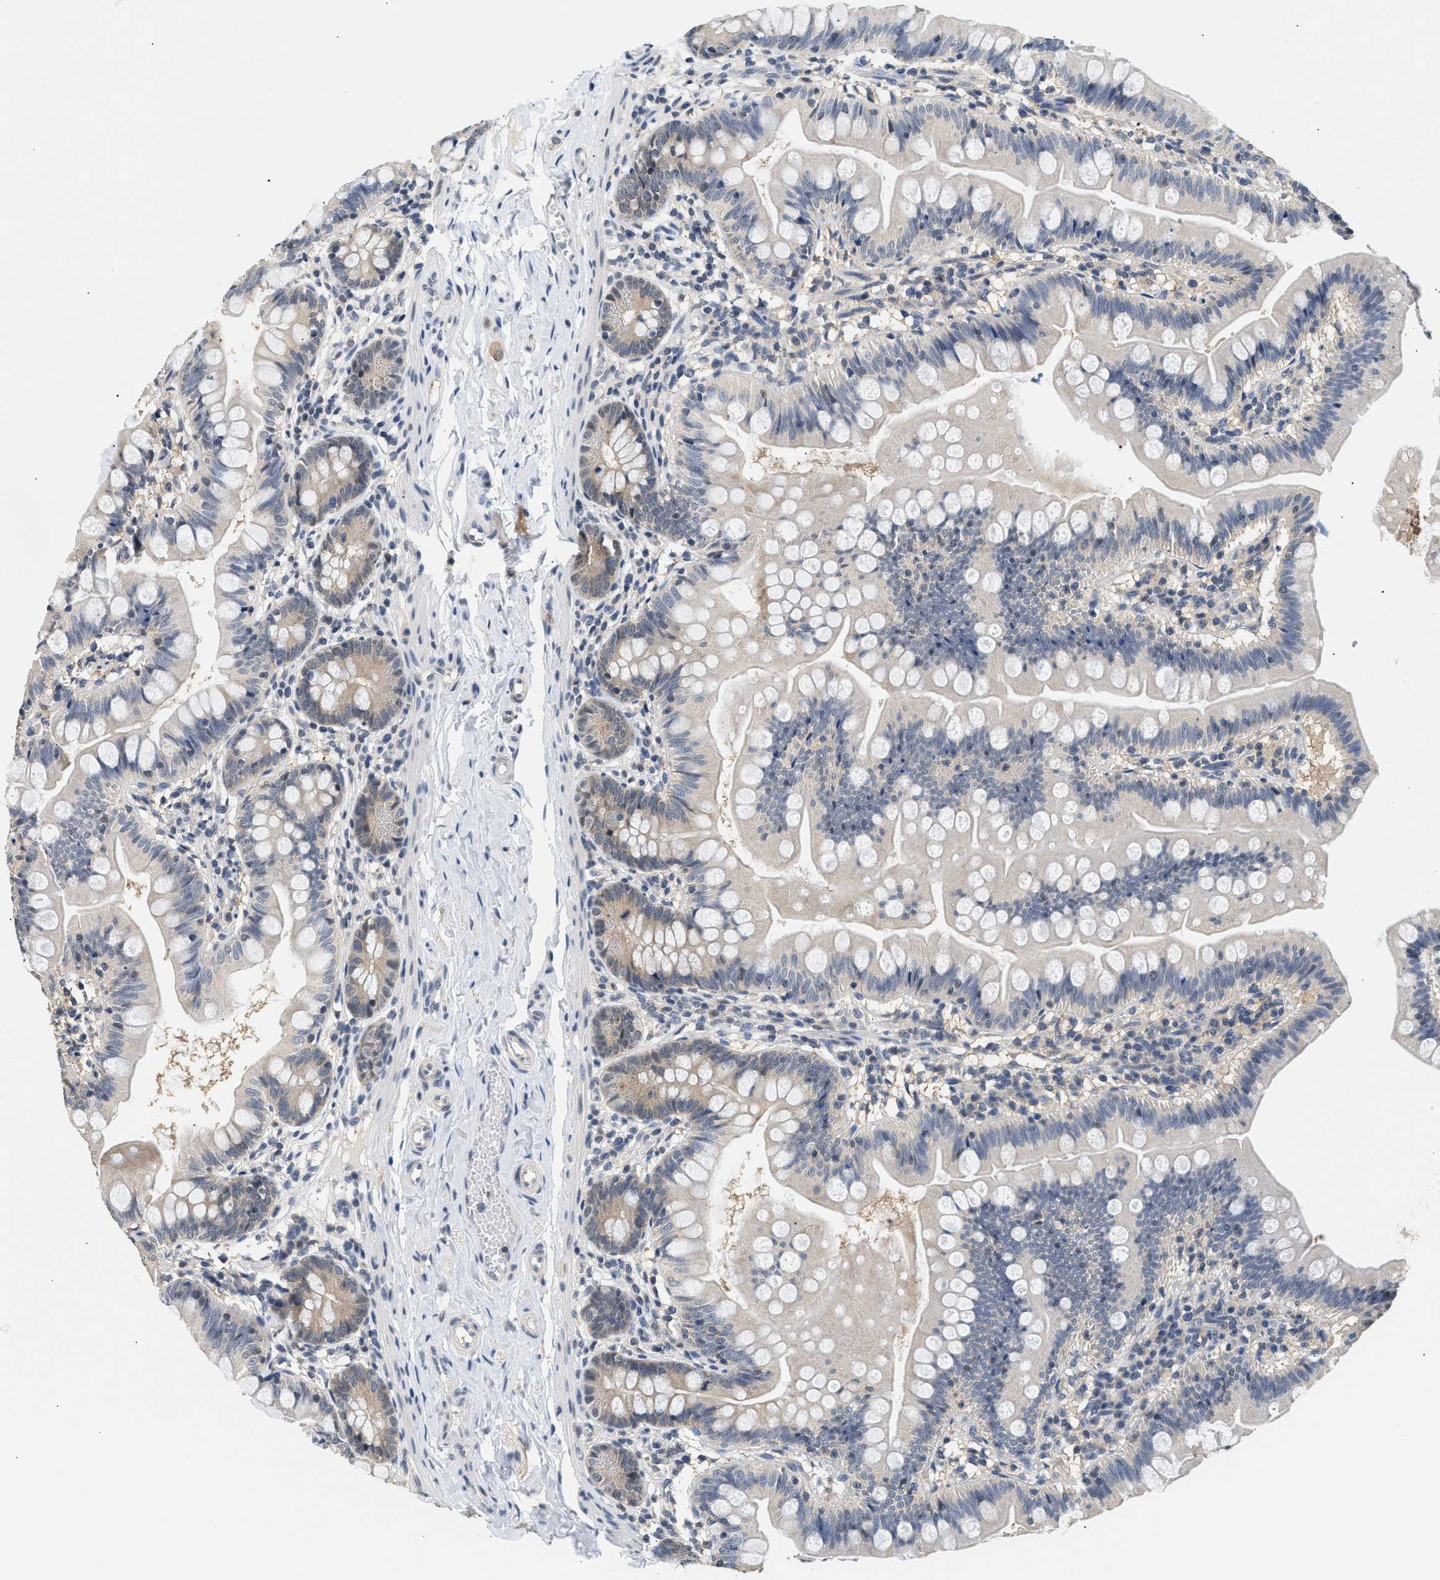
{"staining": {"intensity": "weak", "quantity": "<25%", "location": "cytoplasmic/membranous"}, "tissue": "small intestine", "cell_type": "Glandular cells", "image_type": "normal", "snomed": [{"axis": "morphology", "description": "Normal tissue, NOS"}, {"axis": "topography", "description": "Small intestine"}], "caption": "This is an IHC image of benign human small intestine. There is no expression in glandular cells.", "gene": "PPM1L", "patient": {"sex": "male", "age": 7}}